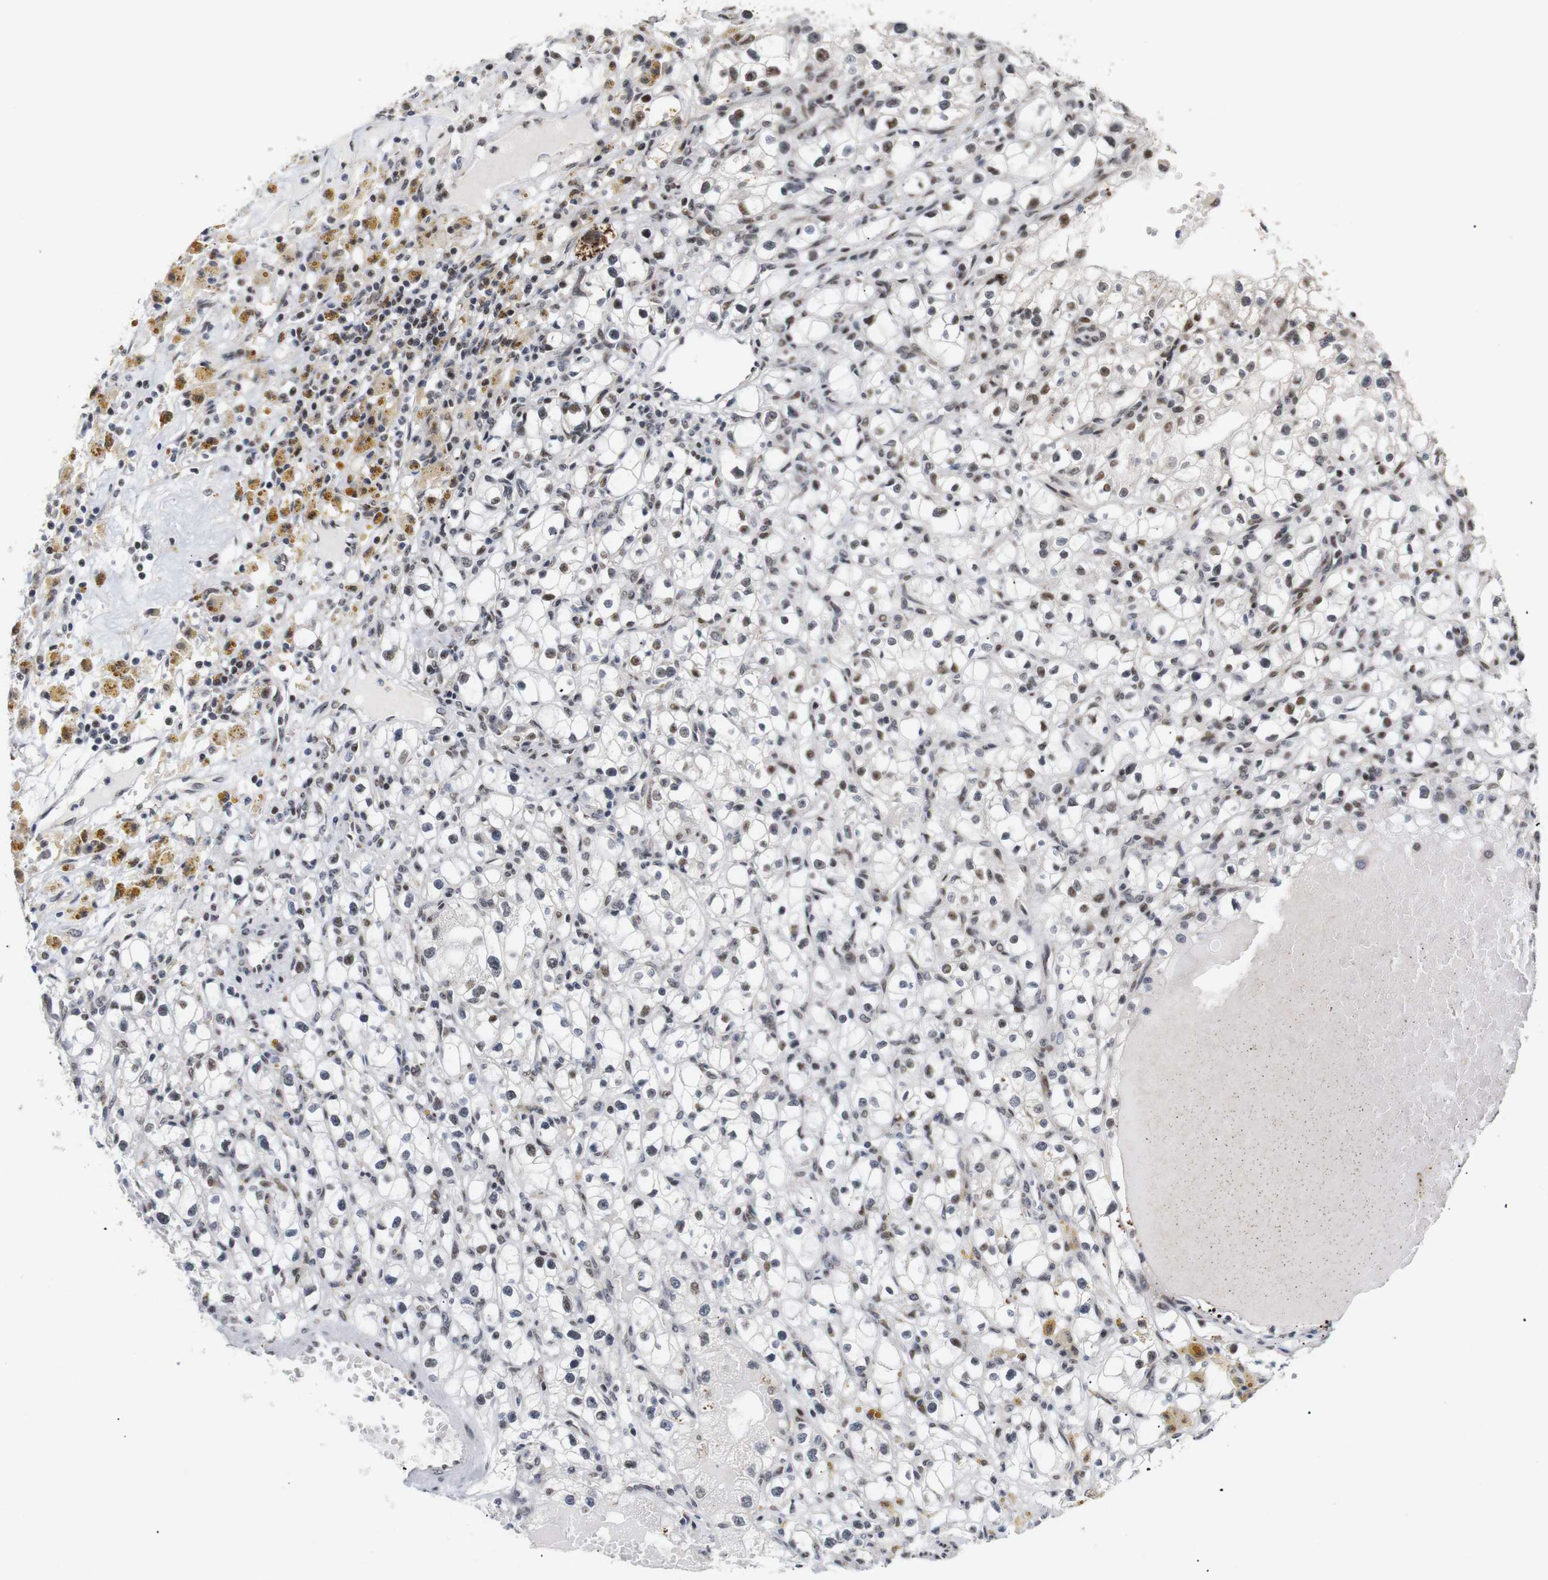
{"staining": {"intensity": "moderate", "quantity": "<25%", "location": "nuclear"}, "tissue": "renal cancer", "cell_type": "Tumor cells", "image_type": "cancer", "snomed": [{"axis": "morphology", "description": "Adenocarcinoma, NOS"}, {"axis": "topography", "description": "Kidney"}], "caption": "Renal adenocarcinoma stained with DAB (3,3'-diaminobenzidine) immunohistochemistry exhibits low levels of moderate nuclear staining in approximately <25% of tumor cells. The protein is shown in brown color, while the nuclei are stained blue.", "gene": "PYM1", "patient": {"sex": "male", "age": 56}}